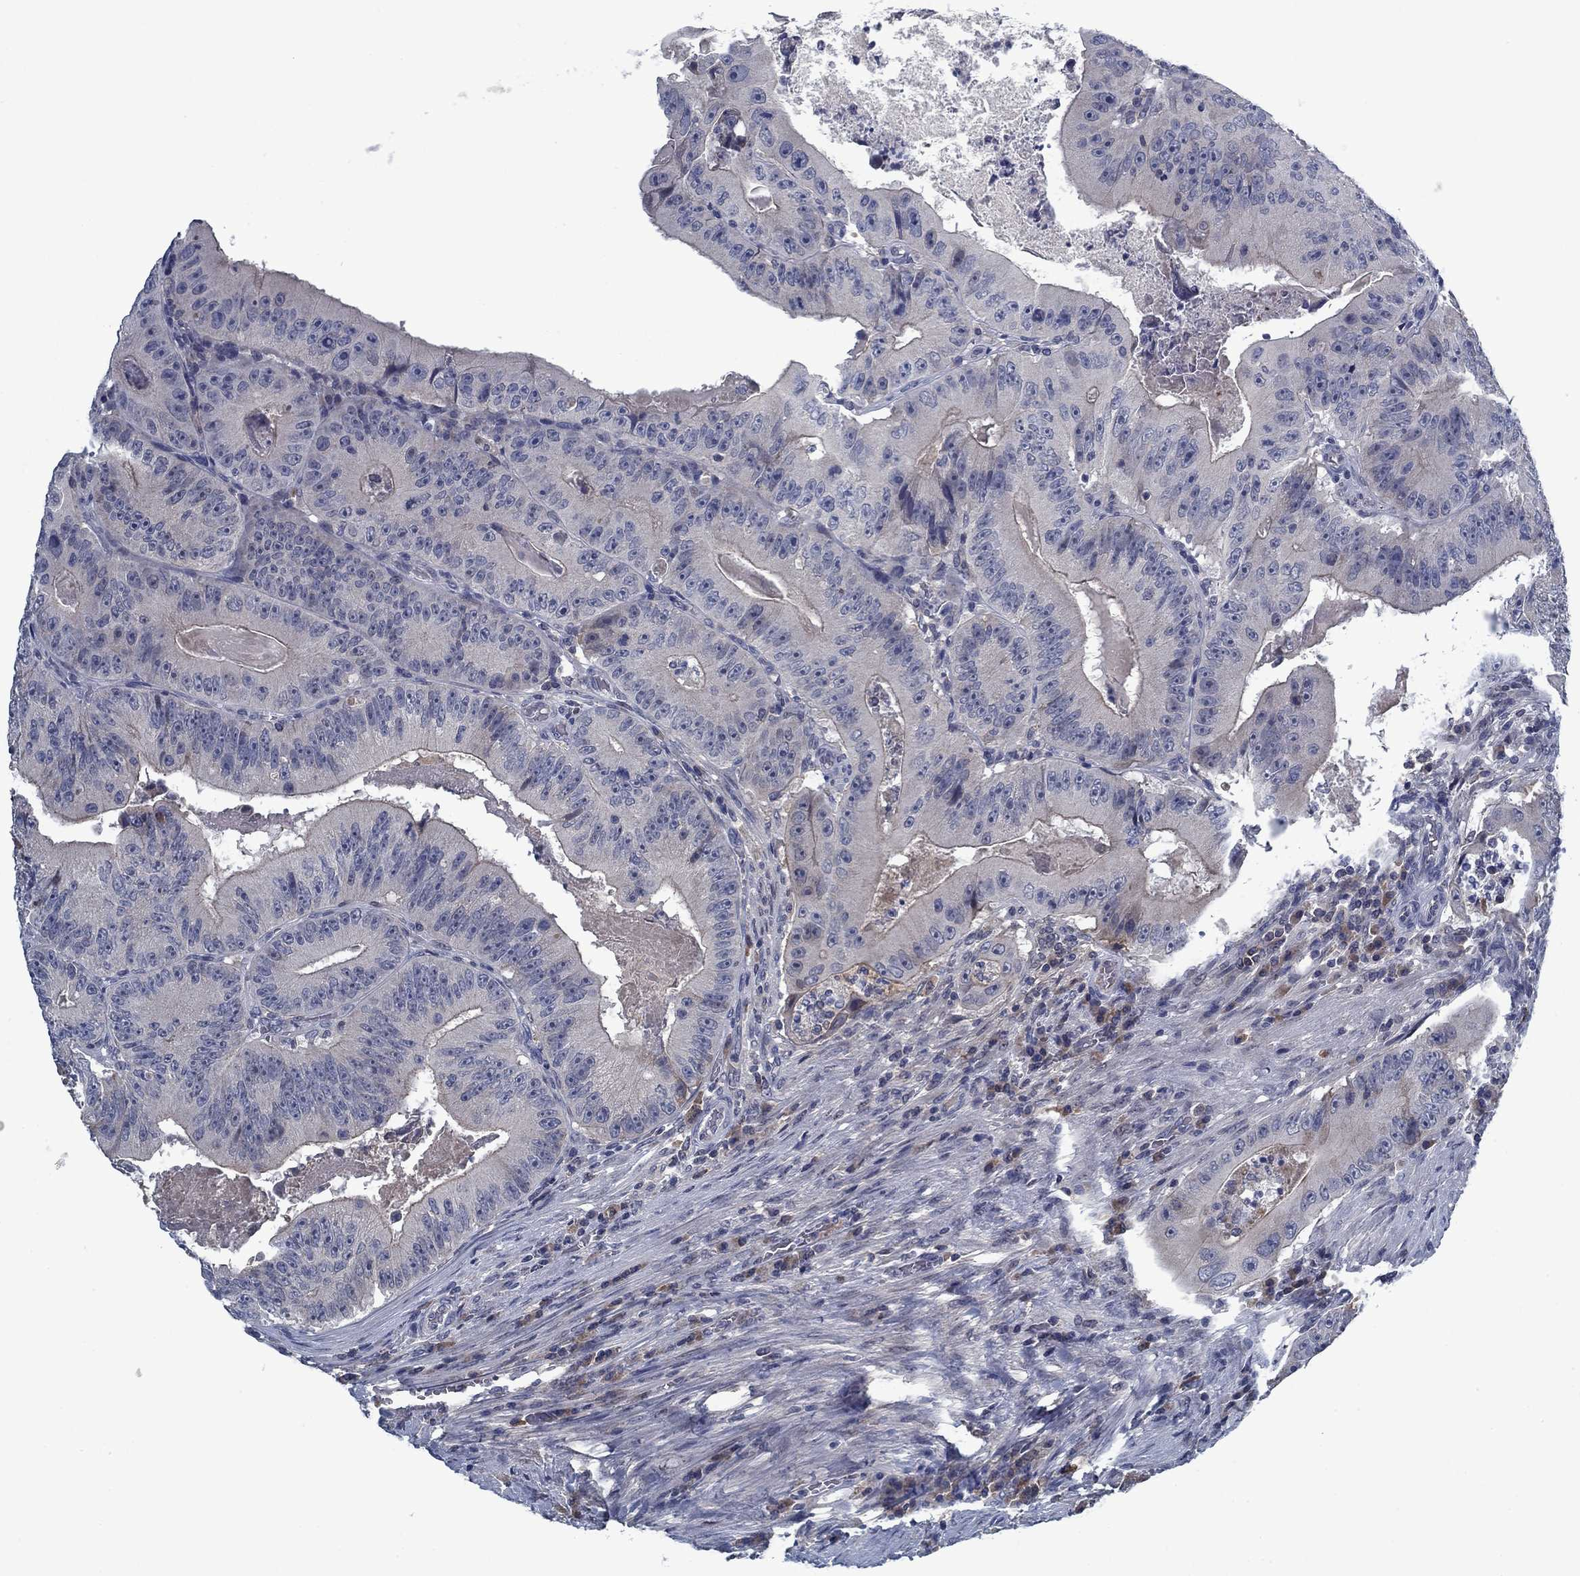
{"staining": {"intensity": "negative", "quantity": "none", "location": "none"}, "tissue": "colorectal cancer", "cell_type": "Tumor cells", "image_type": "cancer", "snomed": [{"axis": "morphology", "description": "Adenocarcinoma, NOS"}, {"axis": "topography", "description": "Colon"}], "caption": "Tumor cells show no significant protein expression in adenocarcinoma (colorectal). The staining was performed using DAB to visualize the protein expression in brown, while the nuclei were stained in blue with hematoxylin (Magnification: 20x).", "gene": "PNMA8A", "patient": {"sex": "female", "age": 86}}